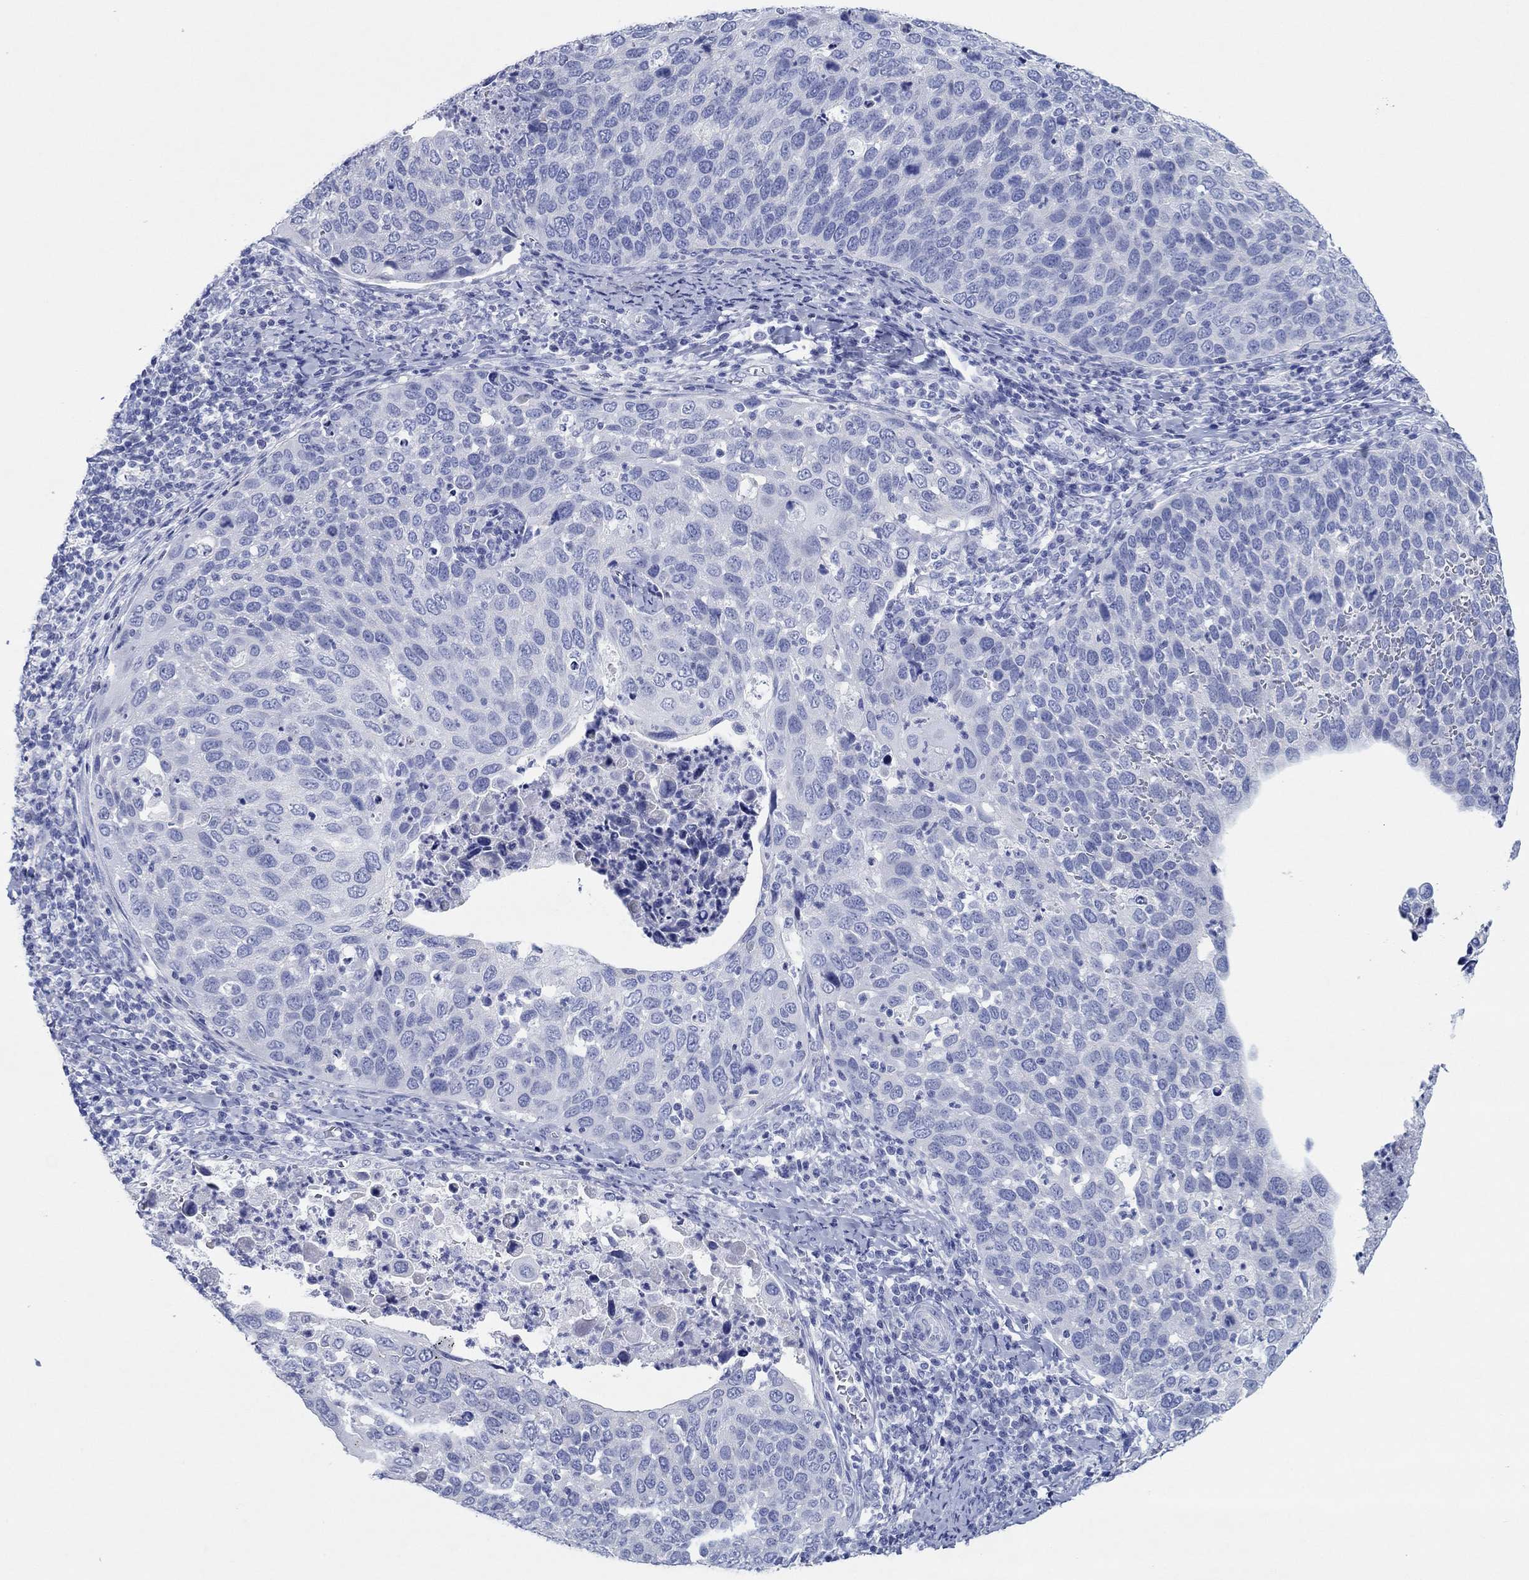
{"staining": {"intensity": "negative", "quantity": "none", "location": "none"}, "tissue": "cervical cancer", "cell_type": "Tumor cells", "image_type": "cancer", "snomed": [{"axis": "morphology", "description": "Squamous cell carcinoma, NOS"}, {"axis": "topography", "description": "Cervix"}], "caption": "DAB (3,3'-diaminobenzidine) immunohistochemical staining of human squamous cell carcinoma (cervical) exhibits no significant positivity in tumor cells.", "gene": "HCRT", "patient": {"sex": "female", "age": 54}}